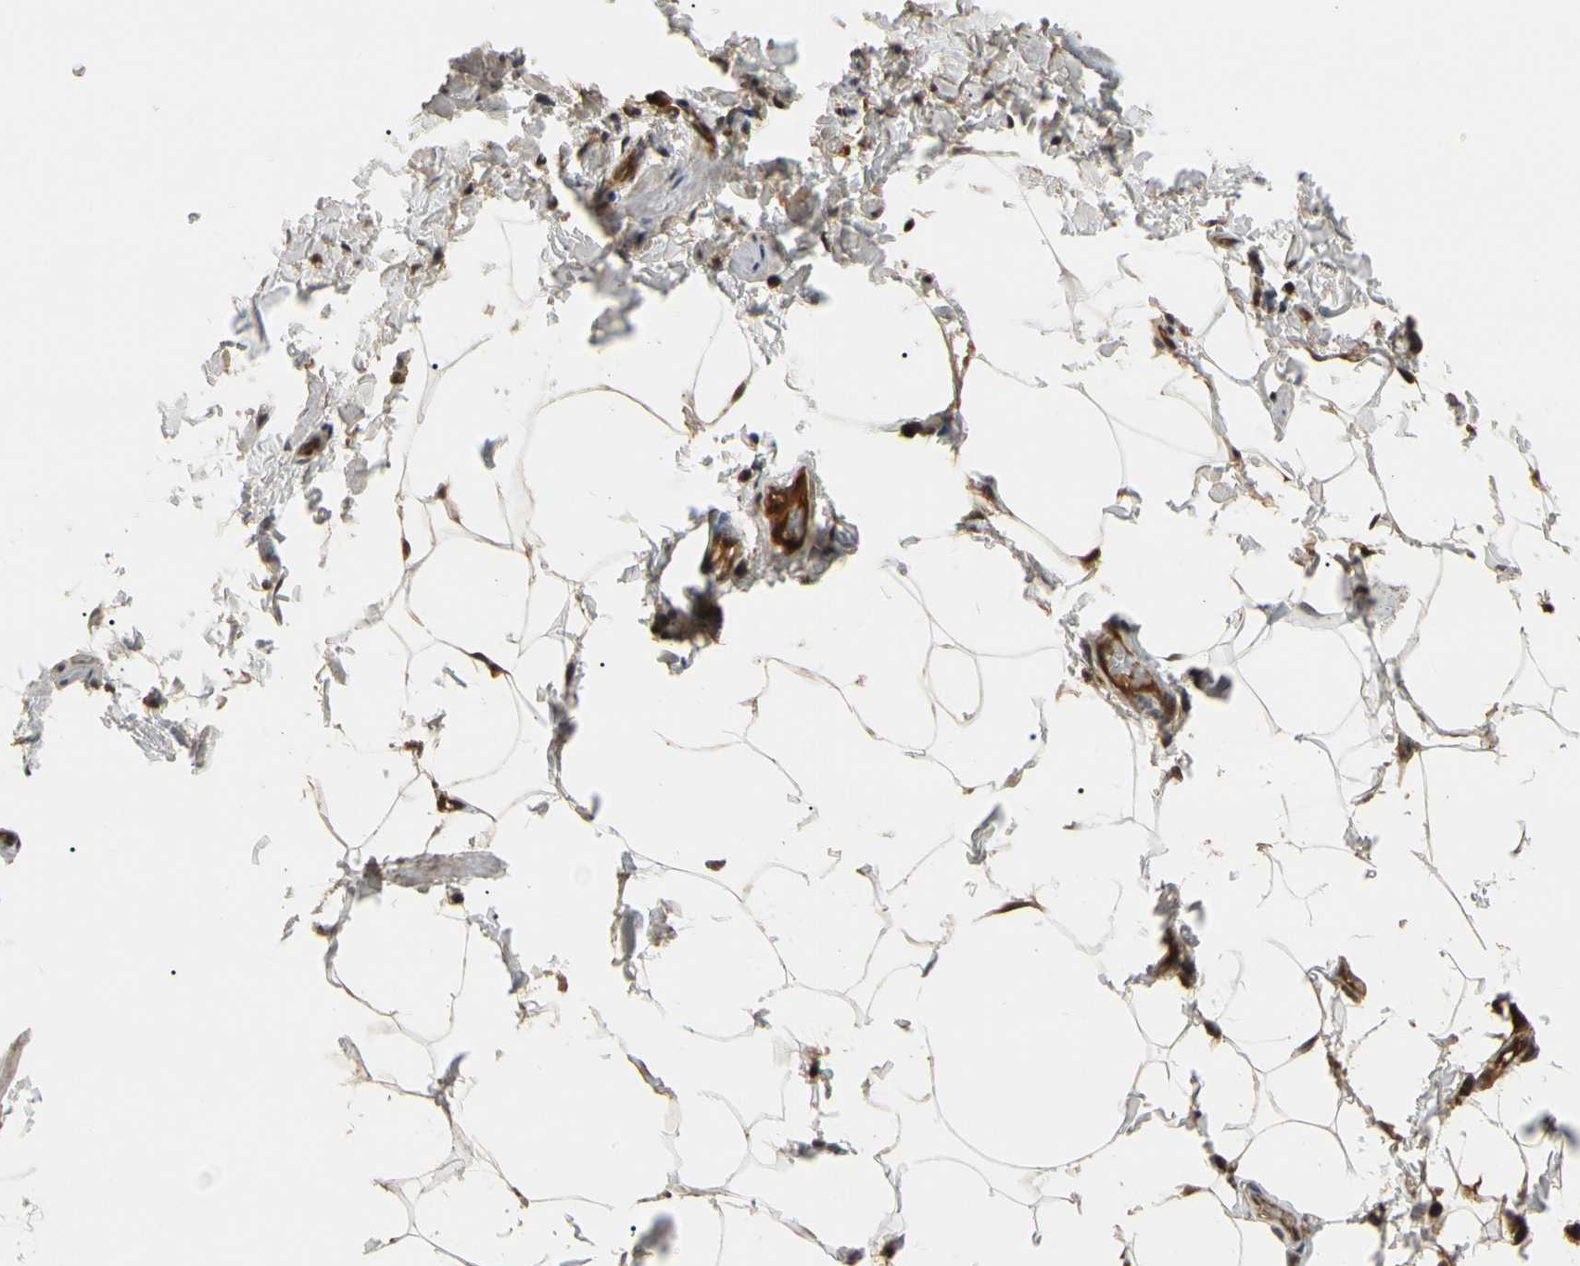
{"staining": {"intensity": "weak", "quantity": ">75%", "location": "cytoplasmic/membranous"}, "tissue": "adipose tissue", "cell_type": "Adipocytes", "image_type": "normal", "snomed": [{"axis": "morphology", "description": "Normal tissue, NOS"}, {"axis": "topography", "description": "Vascular tissue"}], "caption": "Adipocytes exhibit weak cytoplasmic/membranous expression in approximately >75% of cells in unremarkable adipose tissue.", "gene": "CYTIP", "patient": {"sex": "male", "age": 41}}